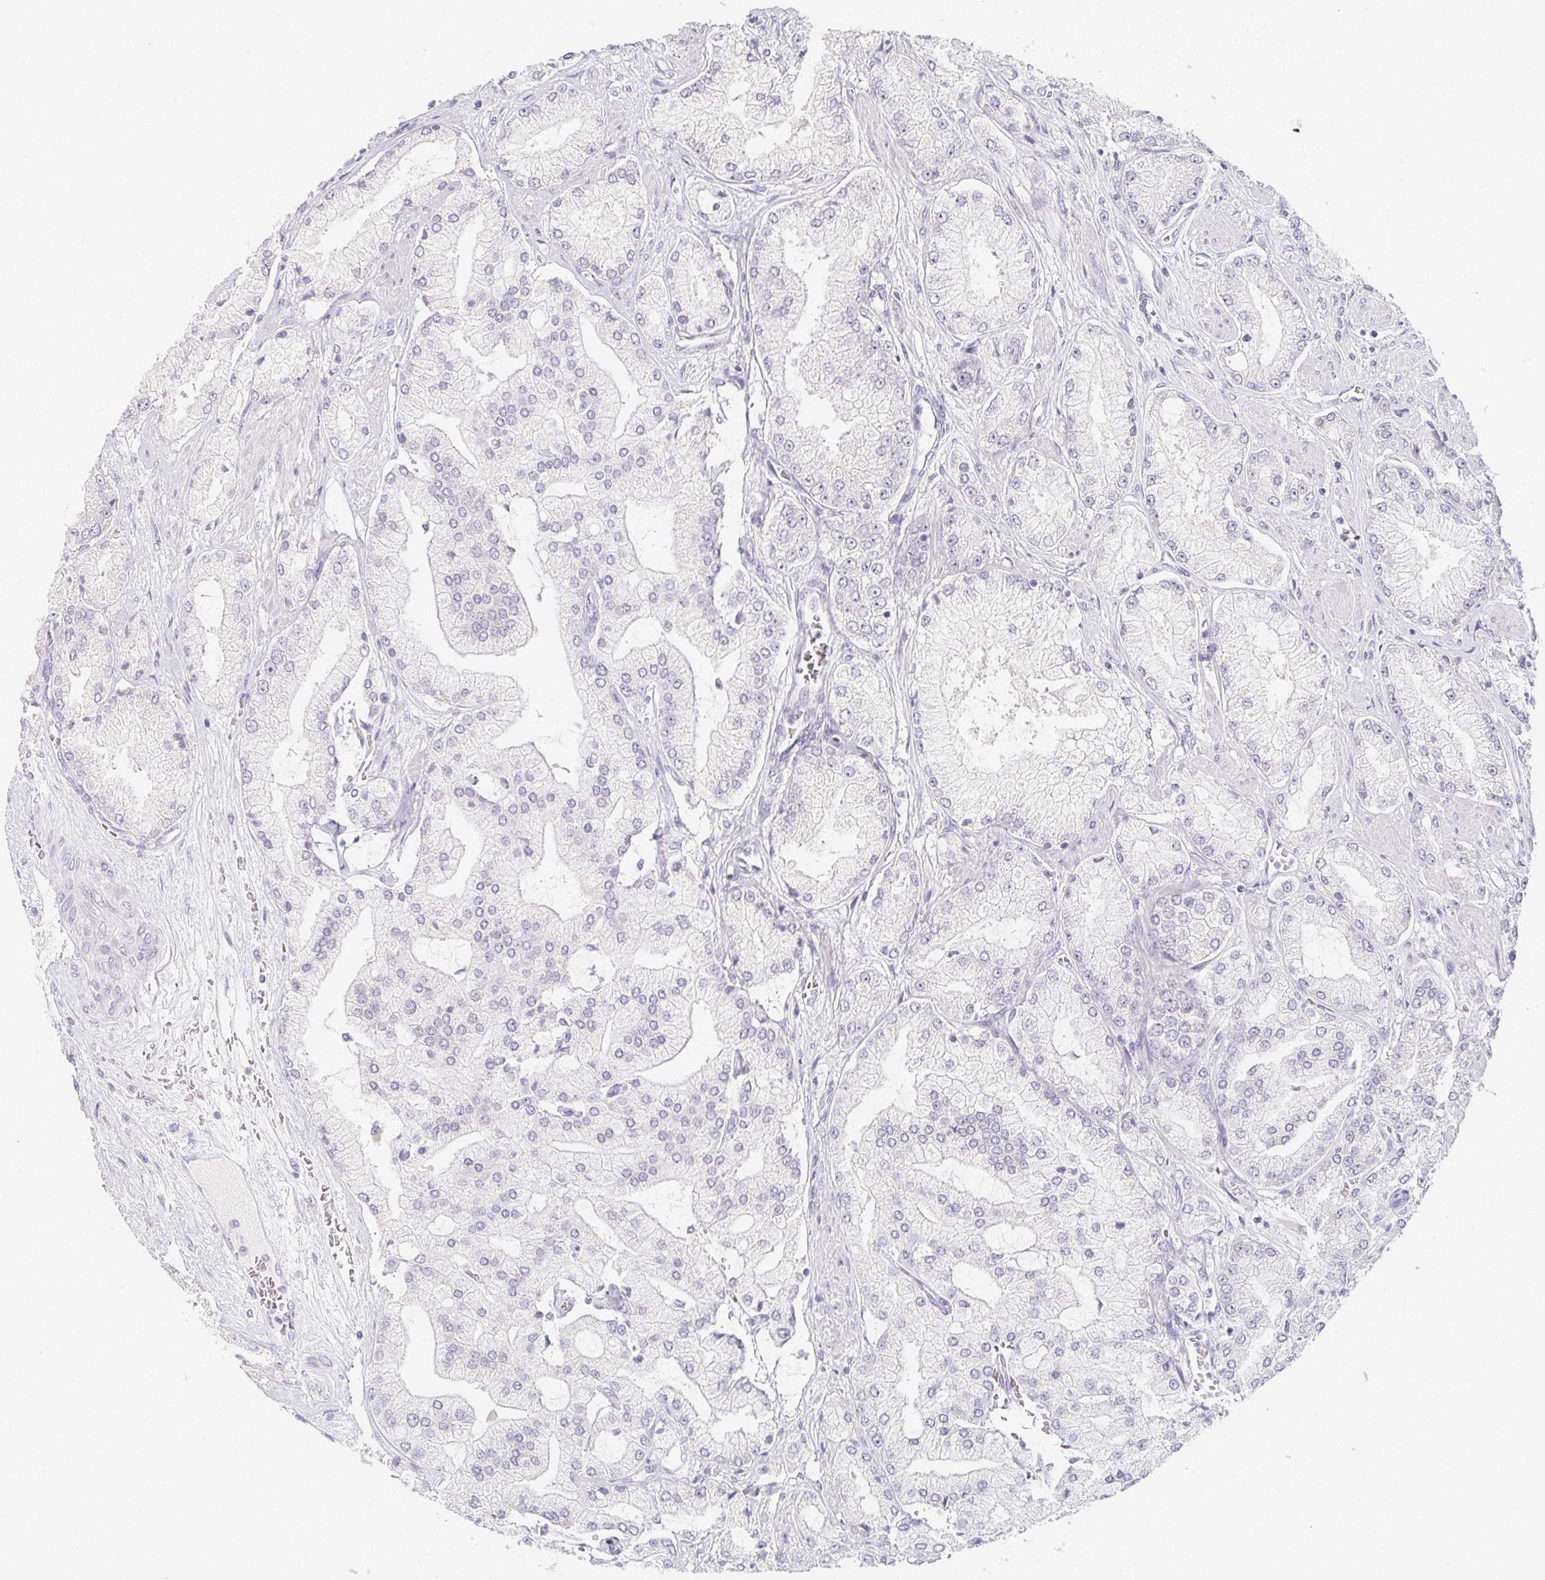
{"staining": {"intensity": "negative", "quantity": "none", "location": "none"}, "tissue": "prostate cancer", "cell_type": "Tumor cells", "image_type": "cancer", "snomed": [{"axis": "morphology", "description": "Adenocarcinoma, High grade"}, {"axis": "topography", "description": "Prostate"}], "caption": "The immunohistochemistry micrograph has no significant staining in tumor cells of prostate adenocarcinoma (high-grade) tissue.", "gene": "GLIPR1L1", "patient": {"sex": "male", "age": 68}}